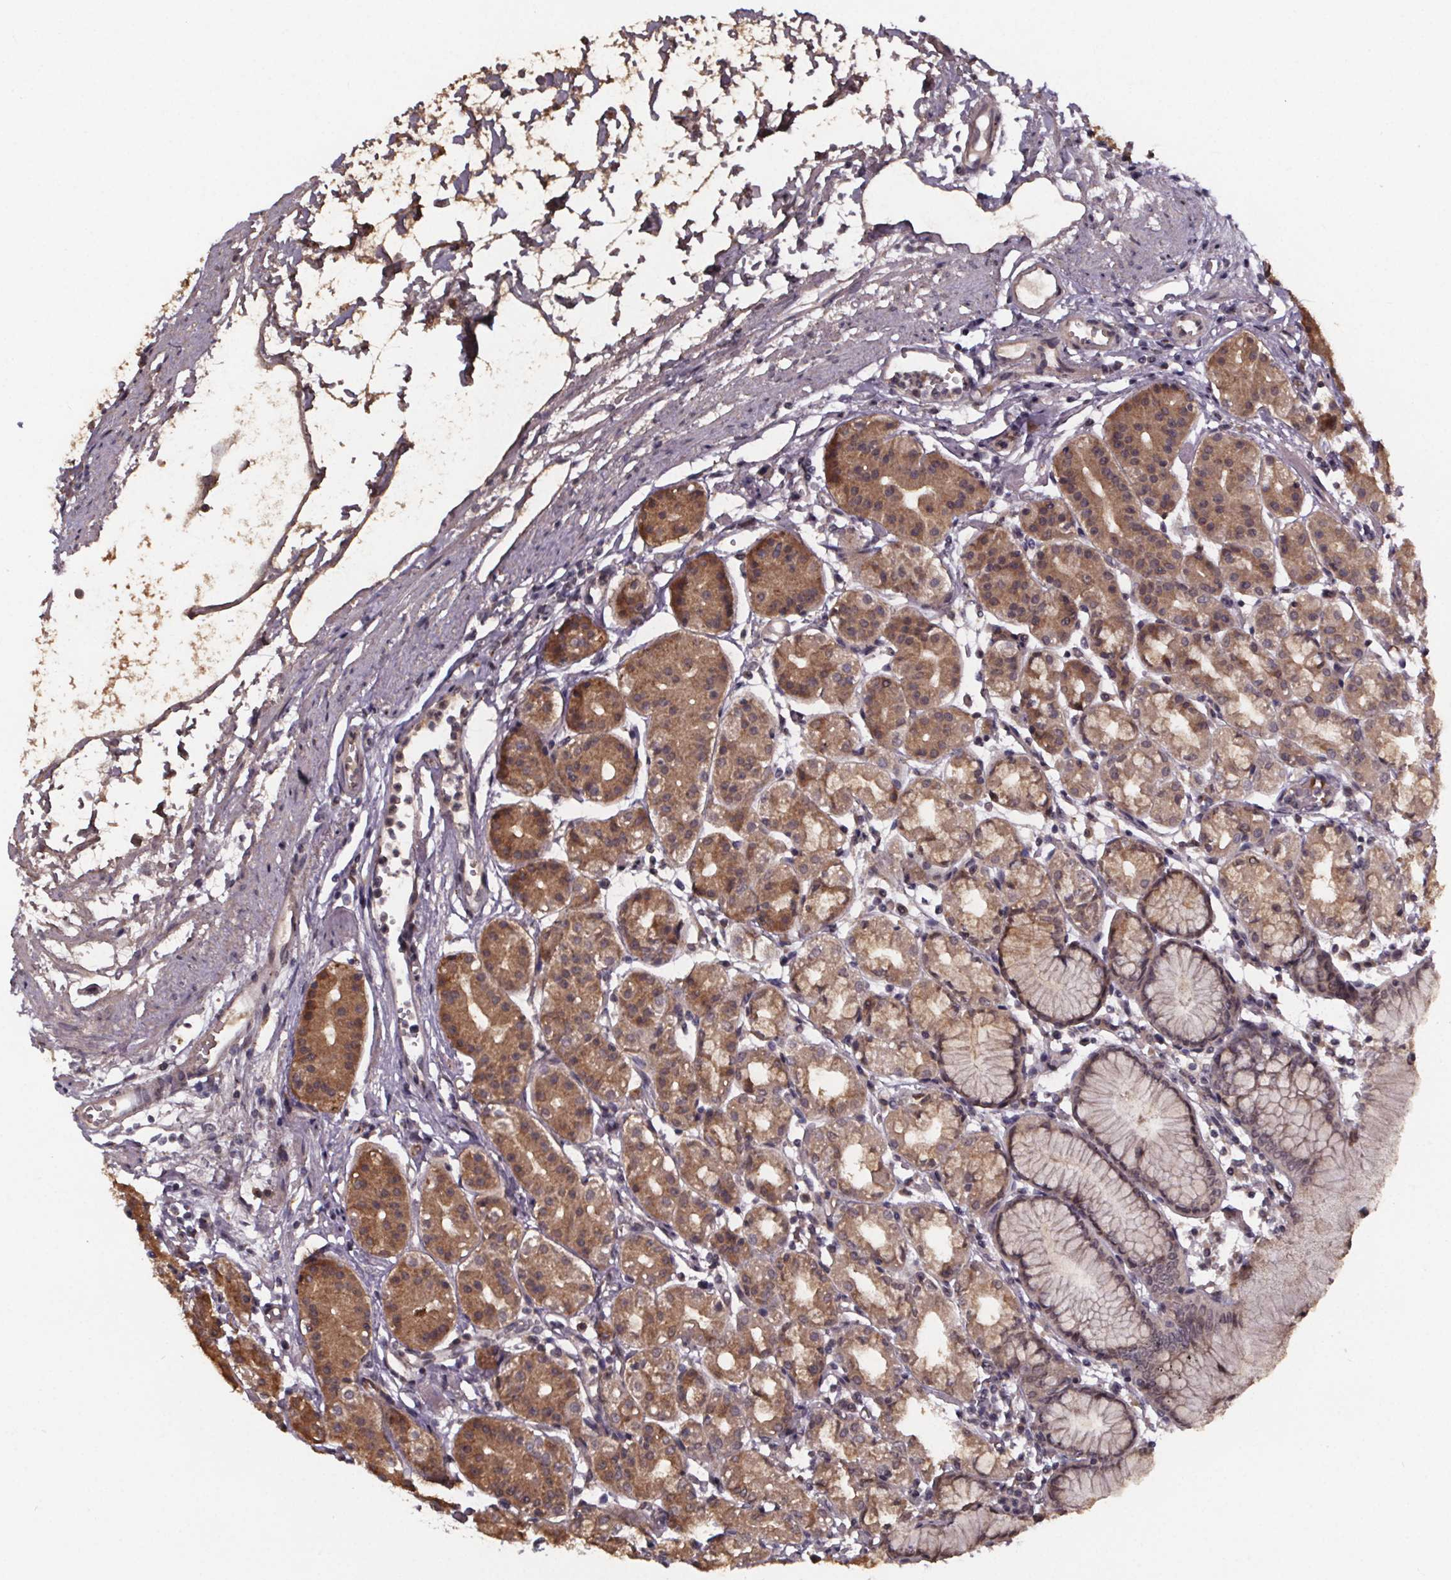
{"staining": {"intensity": "strong", "quantity": ">75%", "location": "cytoplasmic/membranous"}, "tissue": "stomach", "cell_type": "Glandular cells", "image_type": "normal", "snomed": [{"axis": "morphology", "description": "Normal tissue, NOS"}, {"axis": "topography", "description": "Skeletal muscle"}, {"axis": "topography", "description": "Stomach"}], "caption": "Brown immunohistochemical staining in benign human stomach exhibits strong cytoplasmic/membranous expression in about >75% of glandular cells. (brown staining indicates protein expression, while blue staining denotes nuclei).", "gene": "SAT1", "patient": {"sex": "female", "age": 57}}